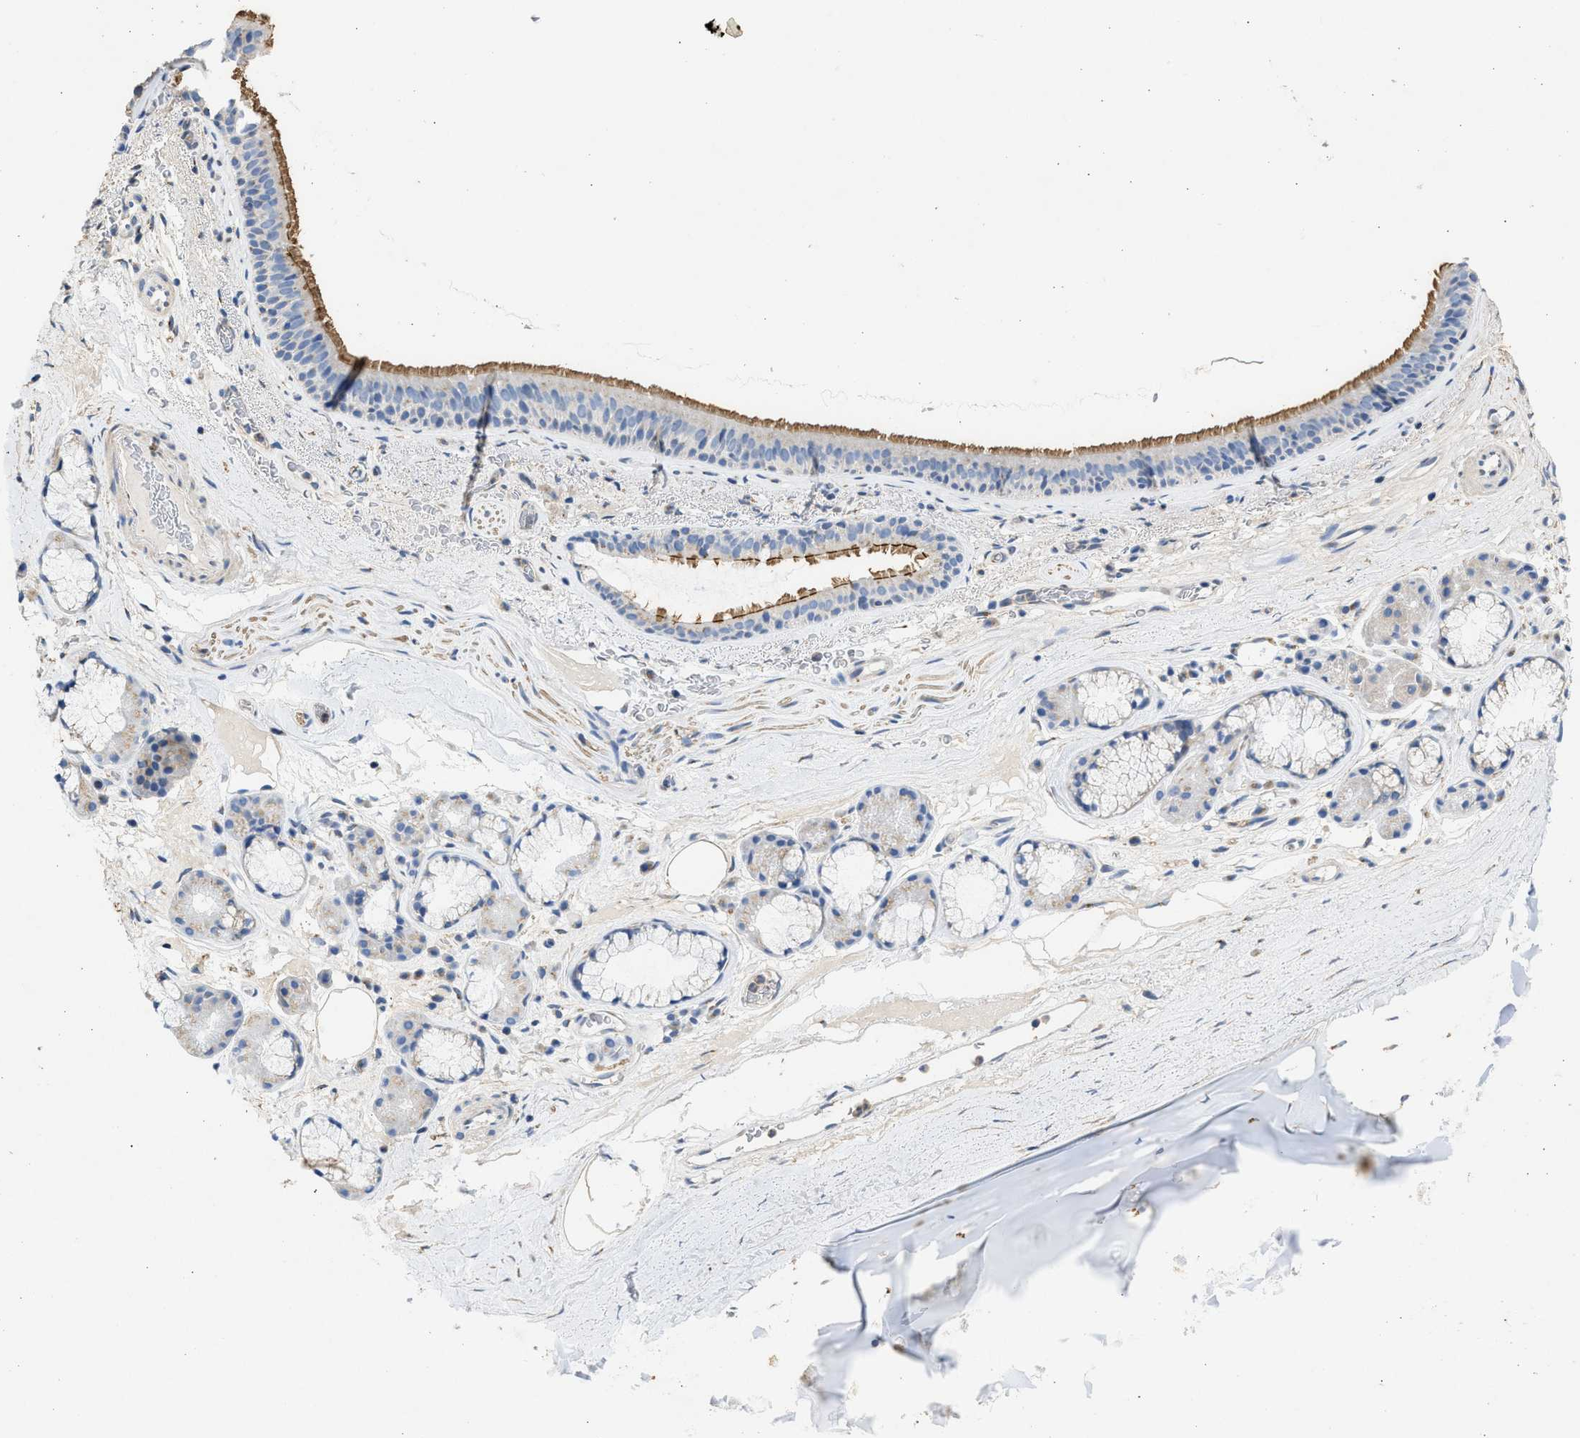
{"staining": {"intensity": "moderate", "quantity": "<25%", "location": "cytoplasmic/membranous"}, "tissue": "bronchus", "cell_type": "Respiratory epithelial cells", "image_type": "normal", "snomed": [{"axis": "morphology", "description": "Normal tissue, NOS"}, {"axis": "topography", "description": "Cartilage tissue"}], "caption": "Immunohistochemistry (IHC) of unremarkable bronchus reveals low levels of moderate cytoplasmic/membranous staining in approximately <25% of respiratory epithelial cells. The protein is stained brown, and the nuclei are stained in blue (DAB (3,3'-diaminobenzidine) IHC with brightfield microscopy, high magnification).", "gene": "IPO8", "patient": {"sex": "female", "age": 63}}